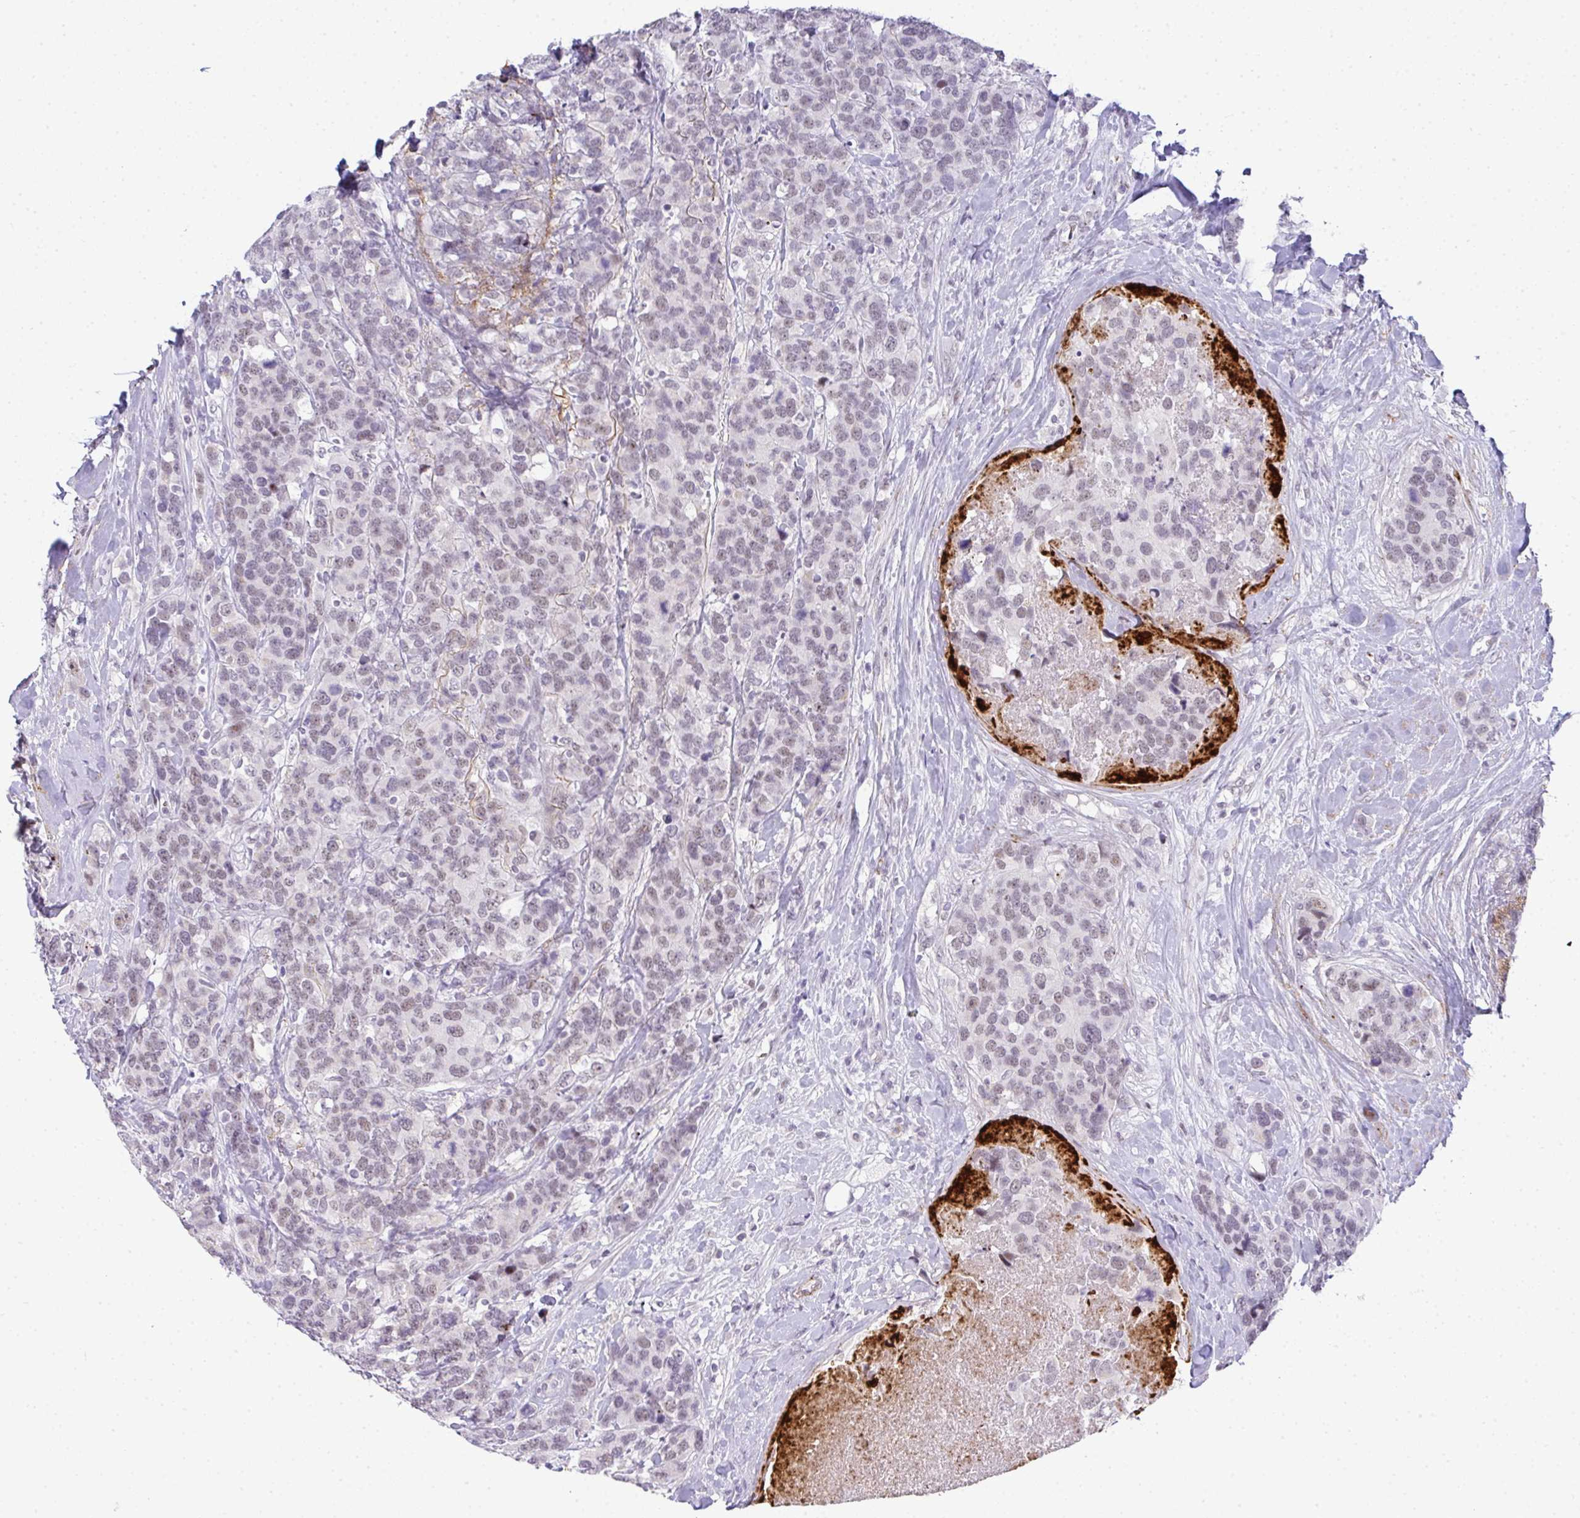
{"staining": {"intensity": "weak", "quantity": "<25%", "location": "nuclear"}, "tissue": "breast cancer", "cell_type": "Tumor cells", "image_type": "cancer", "snomed": [{"axis": "morphology", "description": "Lobular carcinoma"}, {"axis": "topography", "description": "Breast"}], "caption": "Immunohistochemistry of human lobular carcinoma (breast) shows no staining in tumor cells.", "gene": "TNMD", "patient": {"sex": "female", "age": 59}}